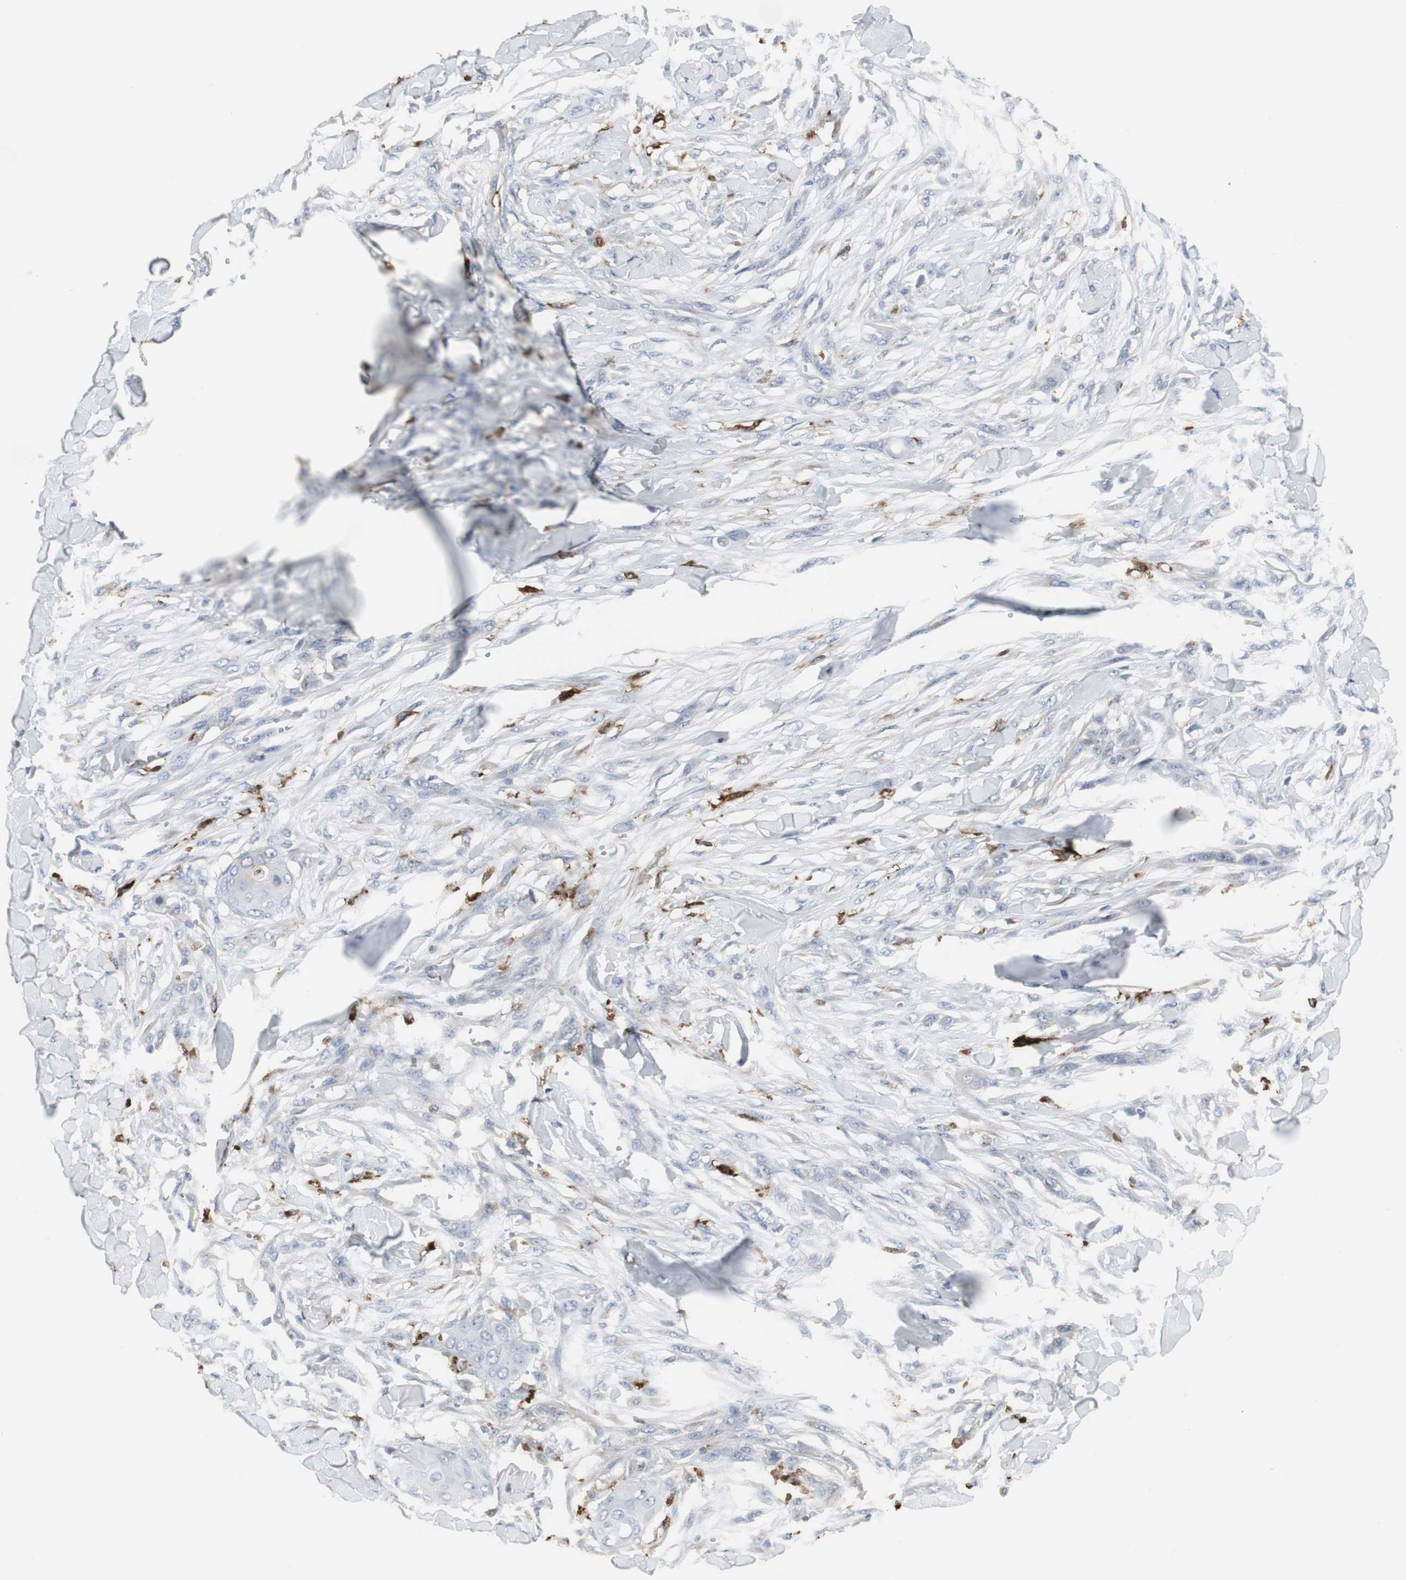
{"staining": {"intensity": "negative", "quantity": "none", "location": "none"}, "tissue": "skin cancer", "cell_type": "Tumor cells", "image_type": "cancer", "snomed": [{"axis": "morphology", "description": "Normal tissue, NOS"}, {"axis": "morphology", "description": "Squamous cell carcinoma, NOS"}, {"axis": "topography", "description": "Skin"}], "caption": "Image shows no significant protein positivity in tumor cells of squamous cell carcinoma (skin).", "gene": "PI15", "patient": {"sex": "female", "age": 59}}